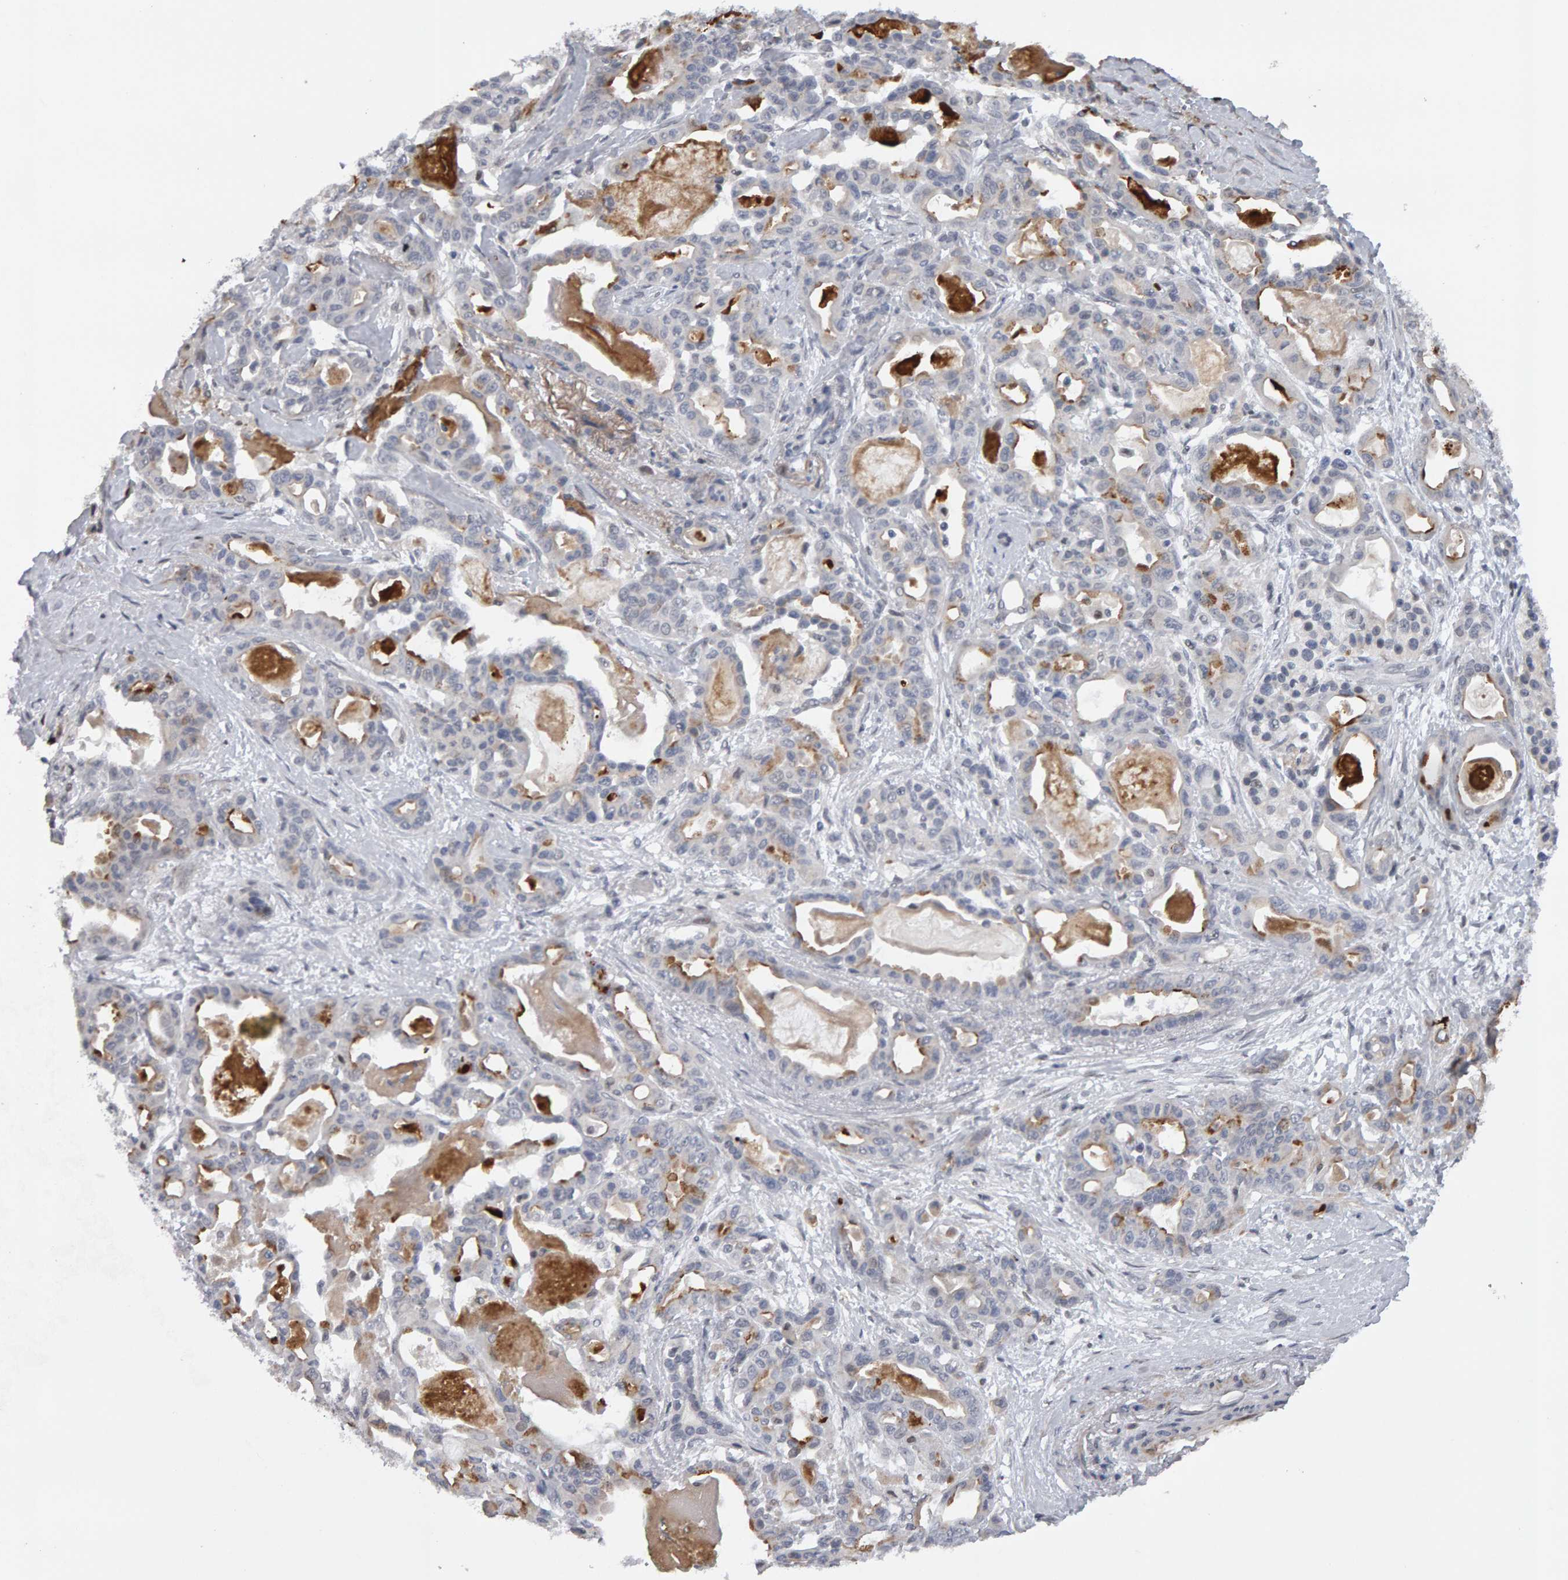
{"staining": {"intensity": "weak", "quantity": "<25%", "location": "cytoplasmic/membranous"}, "tissue": "pancreatic cancer", "cell_type": "Tumor cells", "image_type": "cancer", "snomed": [{"axis": "morphology", "description": "Adenocarcinoma, NOS"}, {"axis": "topography", "description": "Pancreas"}], "caption": "Human adenocarcinoma (pancreatic) stained for a protein using IHC exhibits no expression in tumor cells.", "gene": "IPO8", "patient": {"sex": "male", "age": 63}}